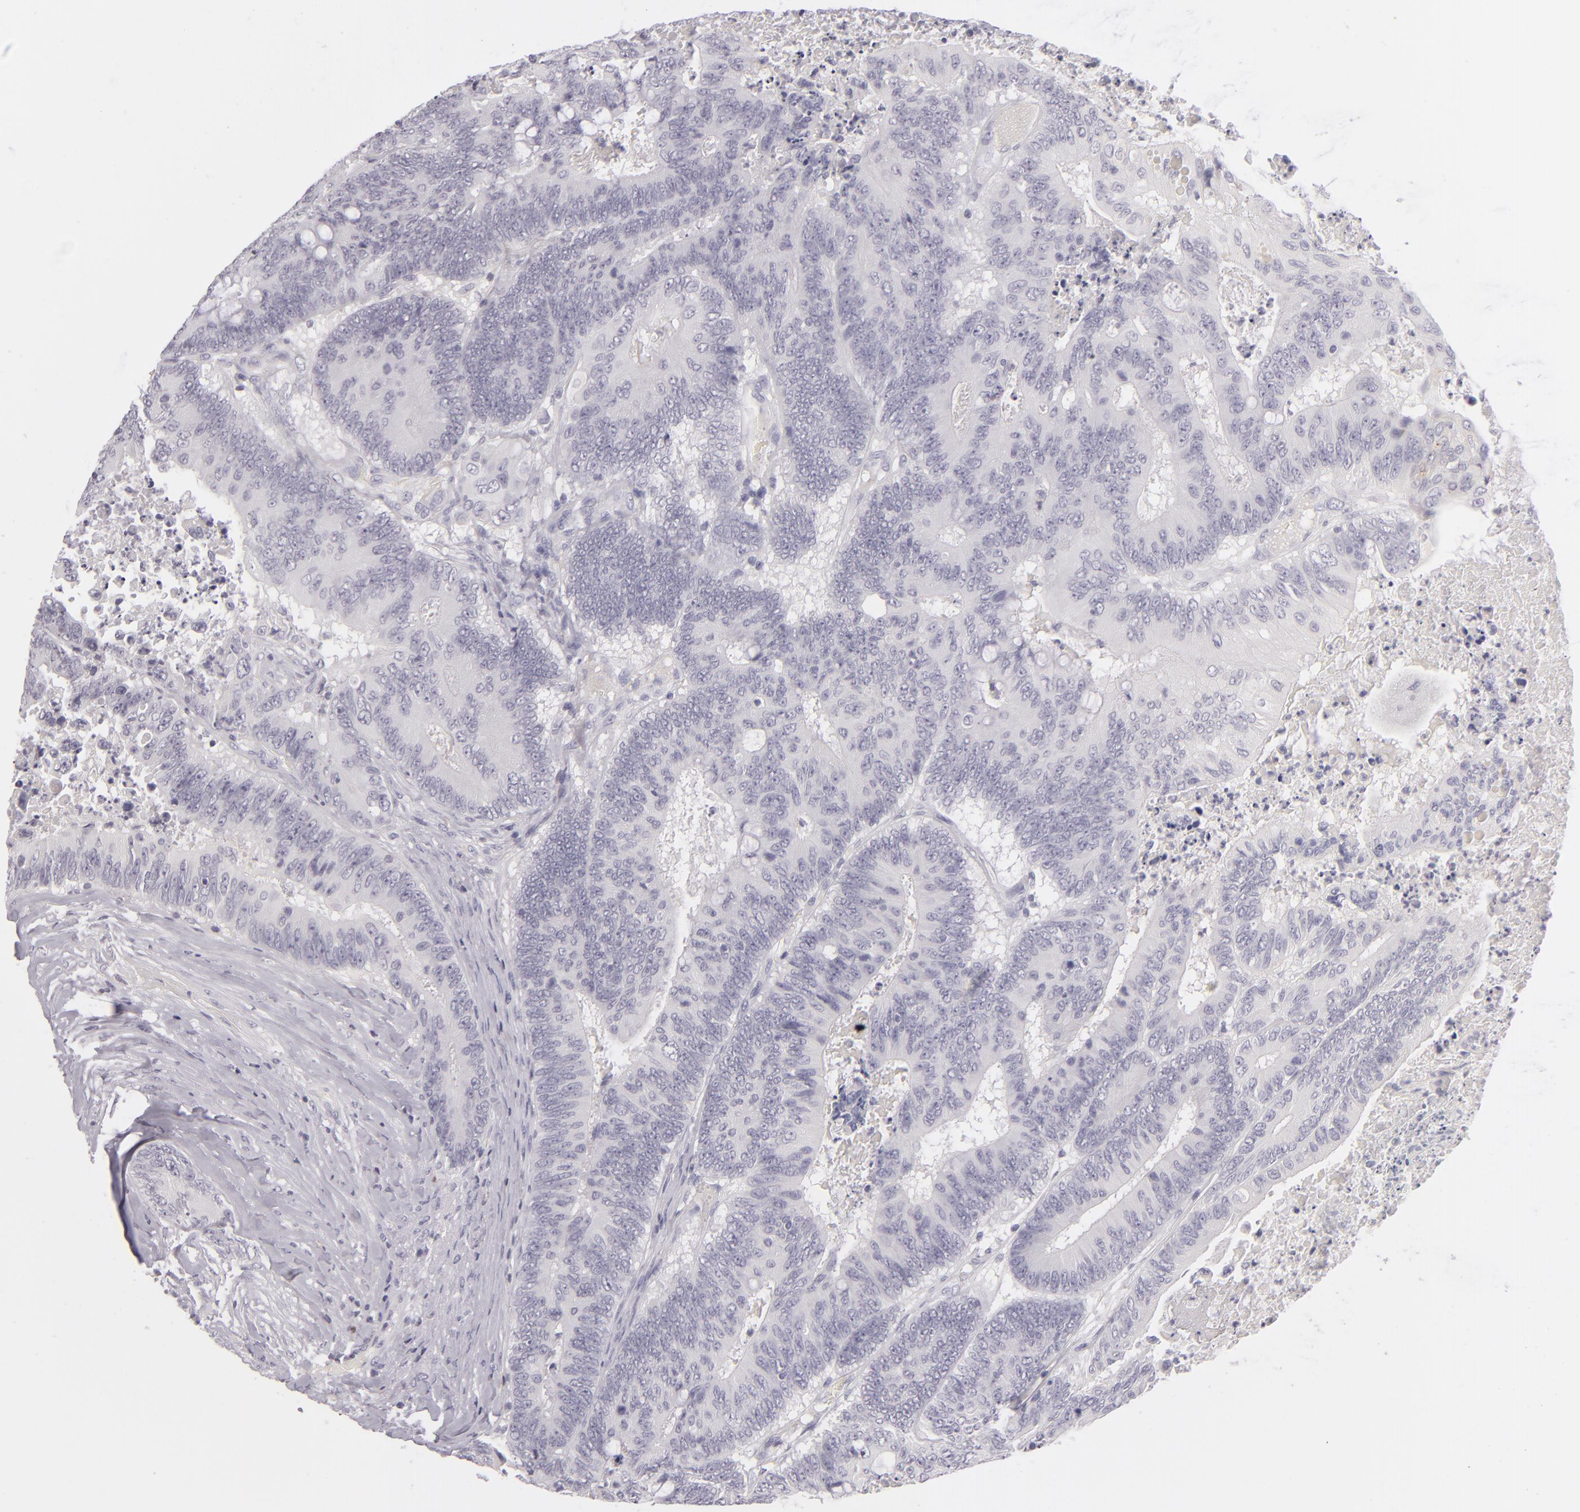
{"staining": {"intensity": "negative", "quantity": "none", "location": "none"}, "tissue": "colorectal cancer", "cell_type": "Tumor cells", "image_type": "cancer", "snomed": [{"axis": "morphology", "description": "Adenocarcinoma, NOS"}, {"axis": "topography", "description": "Colon"}], "caption": "High power microscopy histopathology image of an immunohistochemistry histopathology image of colorectal cancer (adenocarcinoma), revealing no significant staining in tumor cells.", "gene": "TNNC1", "patient": {"sex": "male", "age": 65}}